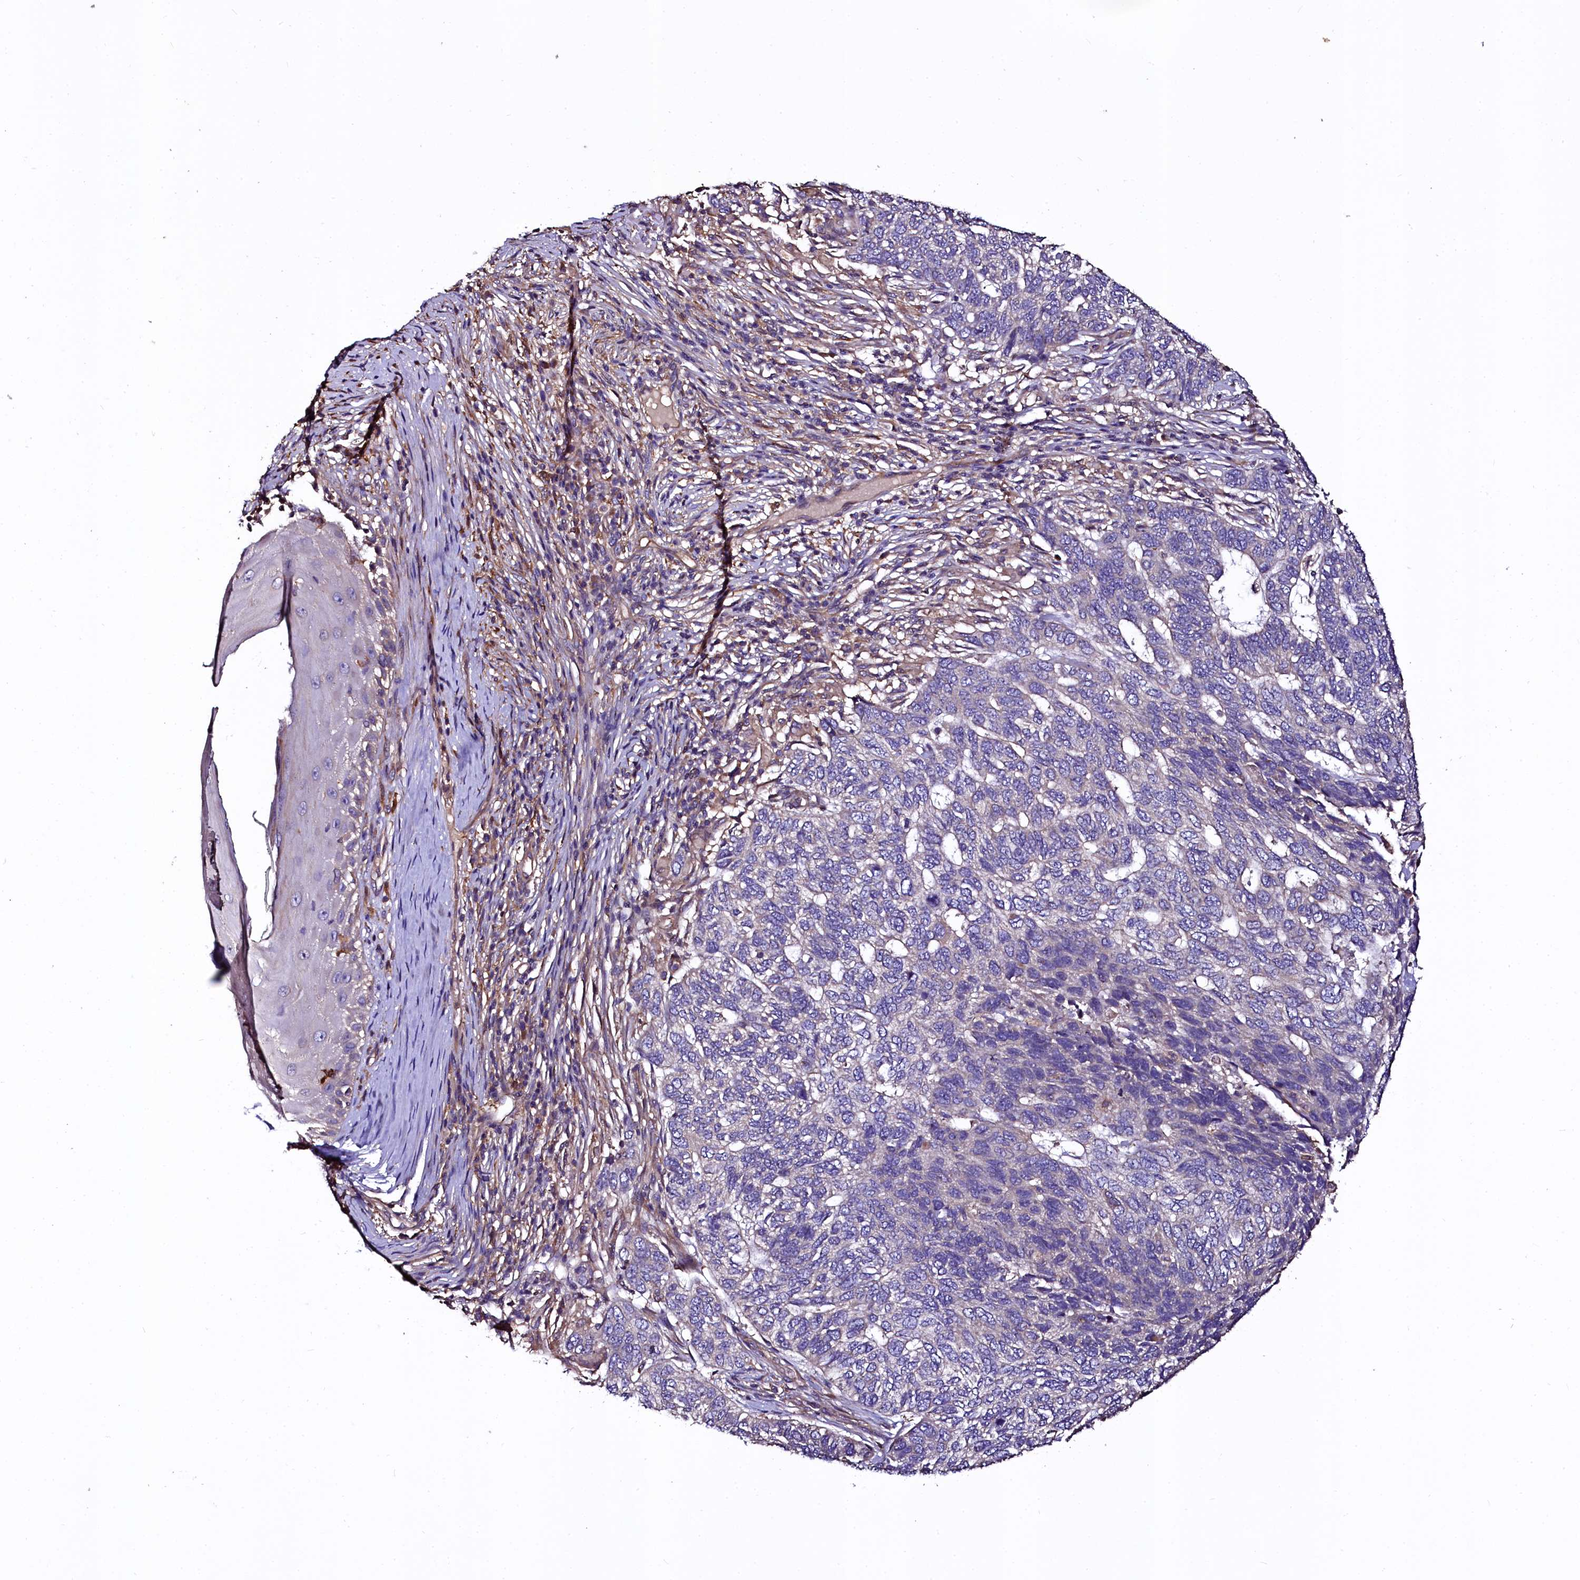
{"staining": {"intensity": "negative", "quantity": "none", "location": "none"}, "tissue": "skin cancer", "cell_type": "Tumor cells", "image_type": "cancer", "snomed": [{"axis": "morphology", "description": "Basal cell carcinoma"}, {"axis": "topography", "description": "Skin"}], "caption": "Immunohistochemistry of human basal cell carcinoma (skin) displays no expression in tumor cells. Brightfield microscopy of immunohistochemistry (IHC) stained with DAB (3,3'-diaminobenzidine) (brown) and hematoxylin (blue), captured at high magnification.", "gene": "APPL2", "patient": {"sex": "female", "age": 65}}